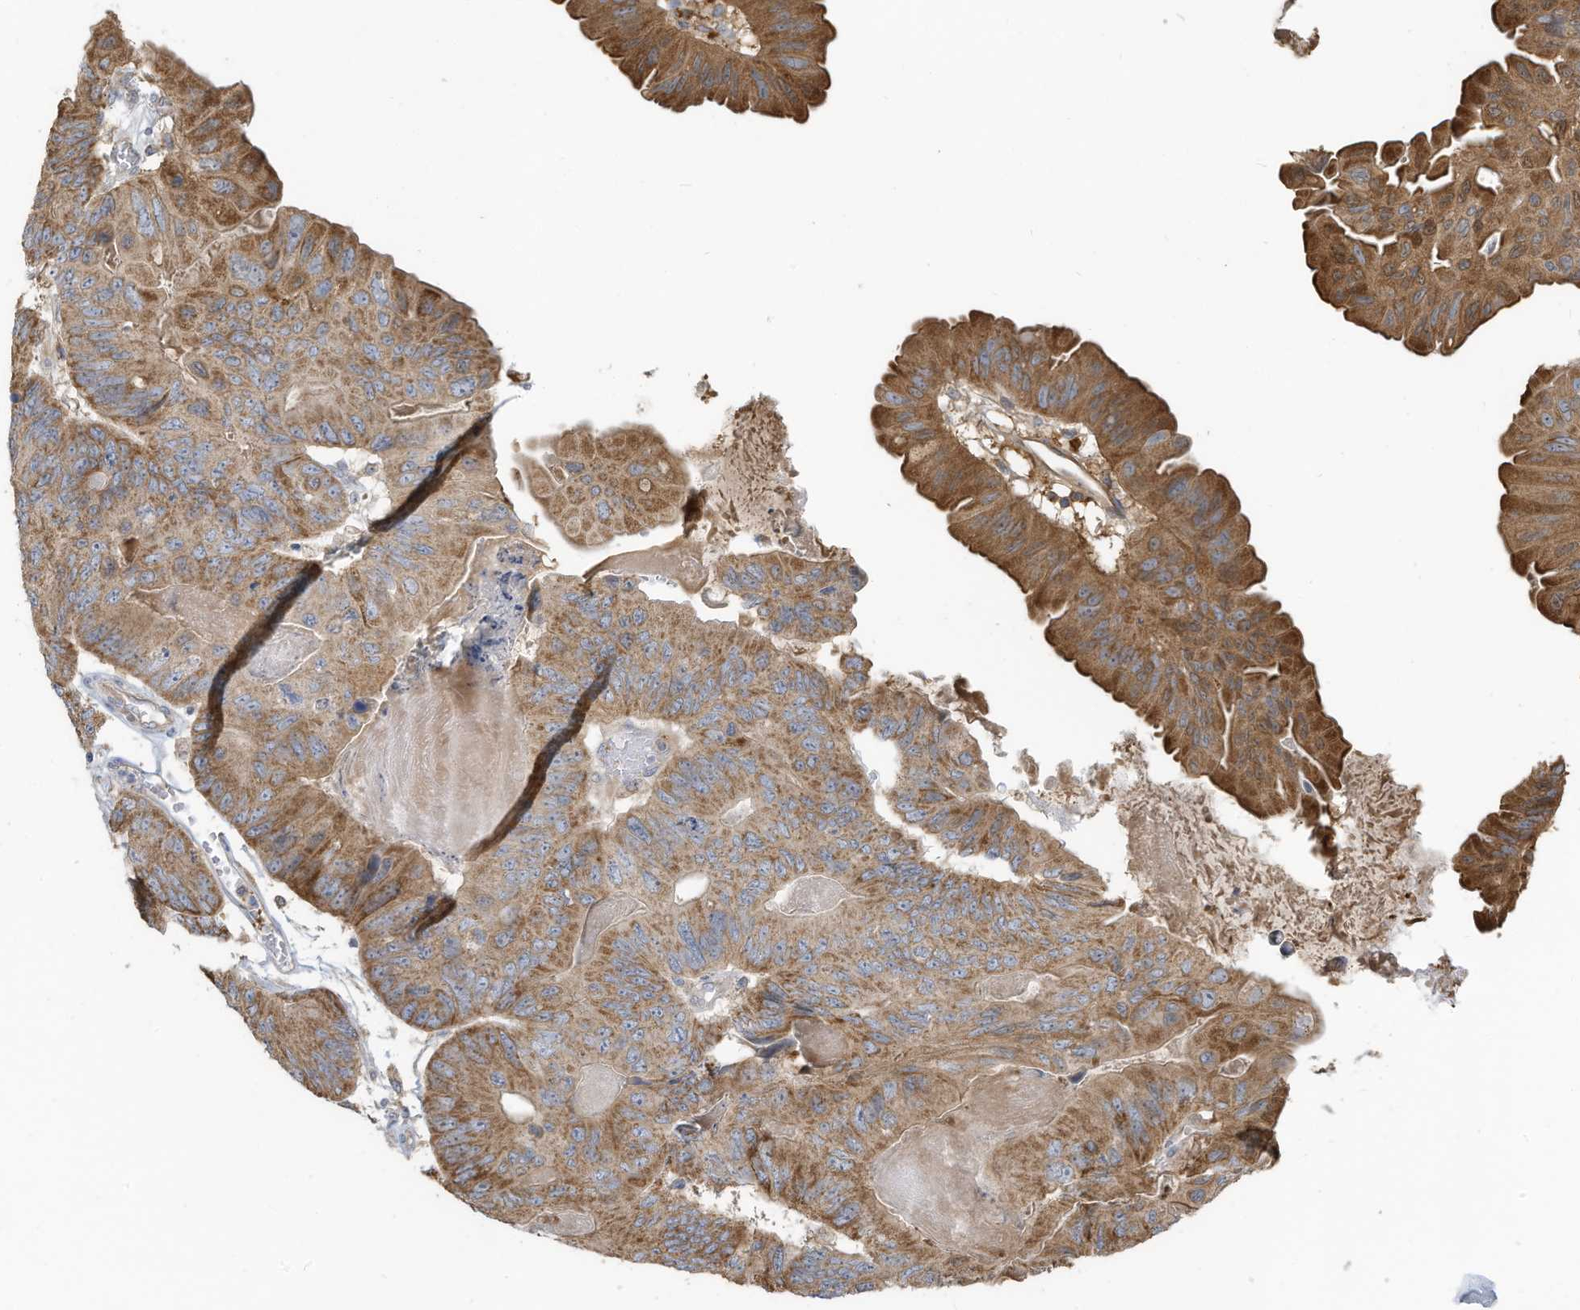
{"staining": {"intensity": "moderate", "quantity": ">75%", "location": "cytoplasmic/membranous"}, "tissue": "ovarian cancer", "cell_type": "Tumor cells", "image_type": "cancer", "snomed": [{"axis": "morphology", "description": "Cystadenocarcinoma, mucinous, NOS"}, {"axis": "topography", "description": "Ovary"}], "caption": "IHC photomicrograph of ovarian cancer (mucinous cystadenocarcinoma) stained for a protein (brown), which demonstrates medium levels of moderate cytoplasmic/membranous positivity in approximately >75% of tumor cells.", "gene": "GTPBP2", "patient": {"sex": "female", "age": 61}}